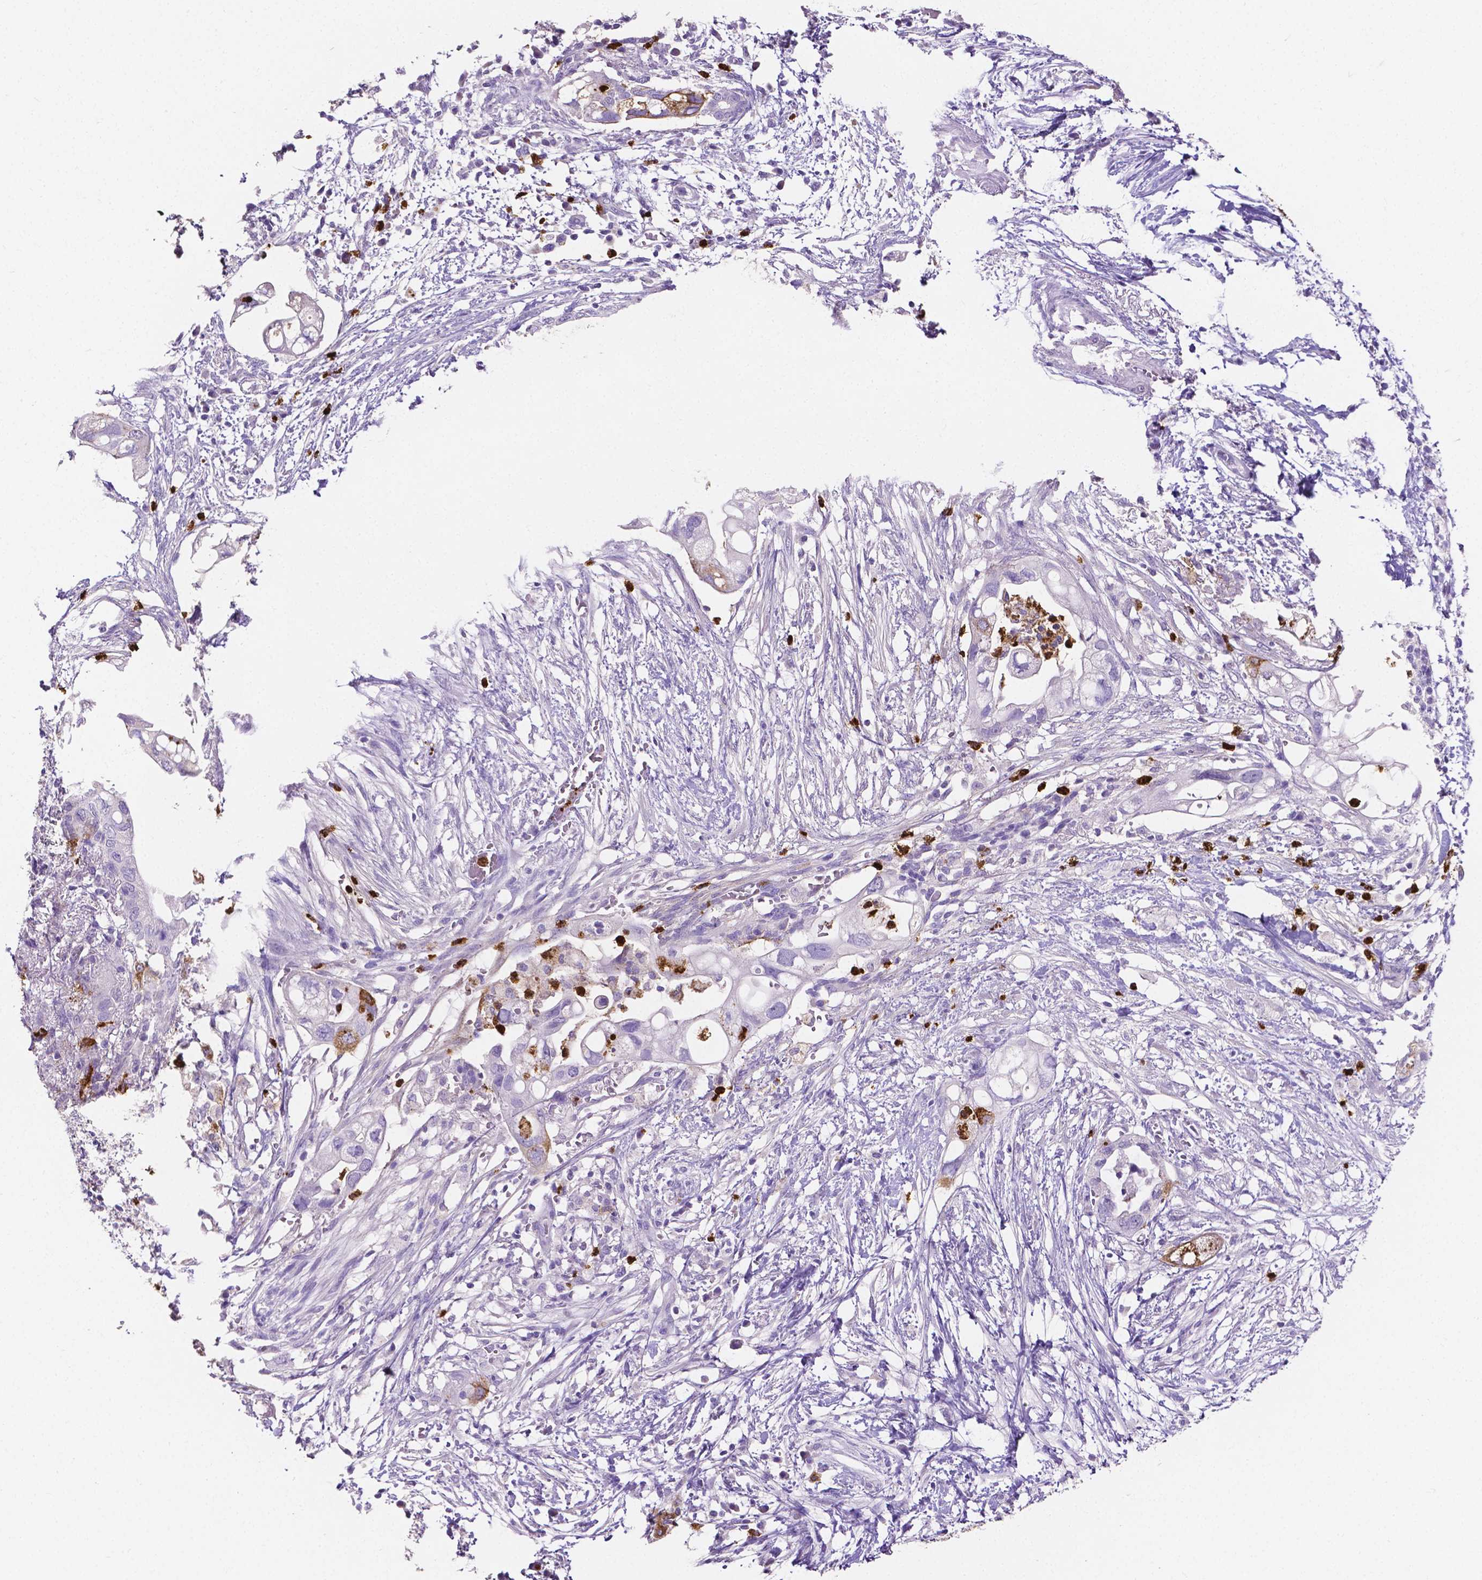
{"staining": {"intensity": "negative", "quantity": "none", "location": "none"}, "tissue": "pancreatic cancer", "cell_type": "Tumor cells", "image_type": "cancer", "snomed": [{"axis": "morphology", "description": "Adenocarcinoma, NOS"}, {"axis": "topography", "description": "Pancreas"}], "caption": "A photomicrograph of pancreatic cancer (adenocarcinoma) stained for a protein demonstrates no brown staining in tumor cells. (DAB IHC with hematoxylin counter stain).", "gene": "MMP9", "patient": {"sex": "female", "age": 72}}